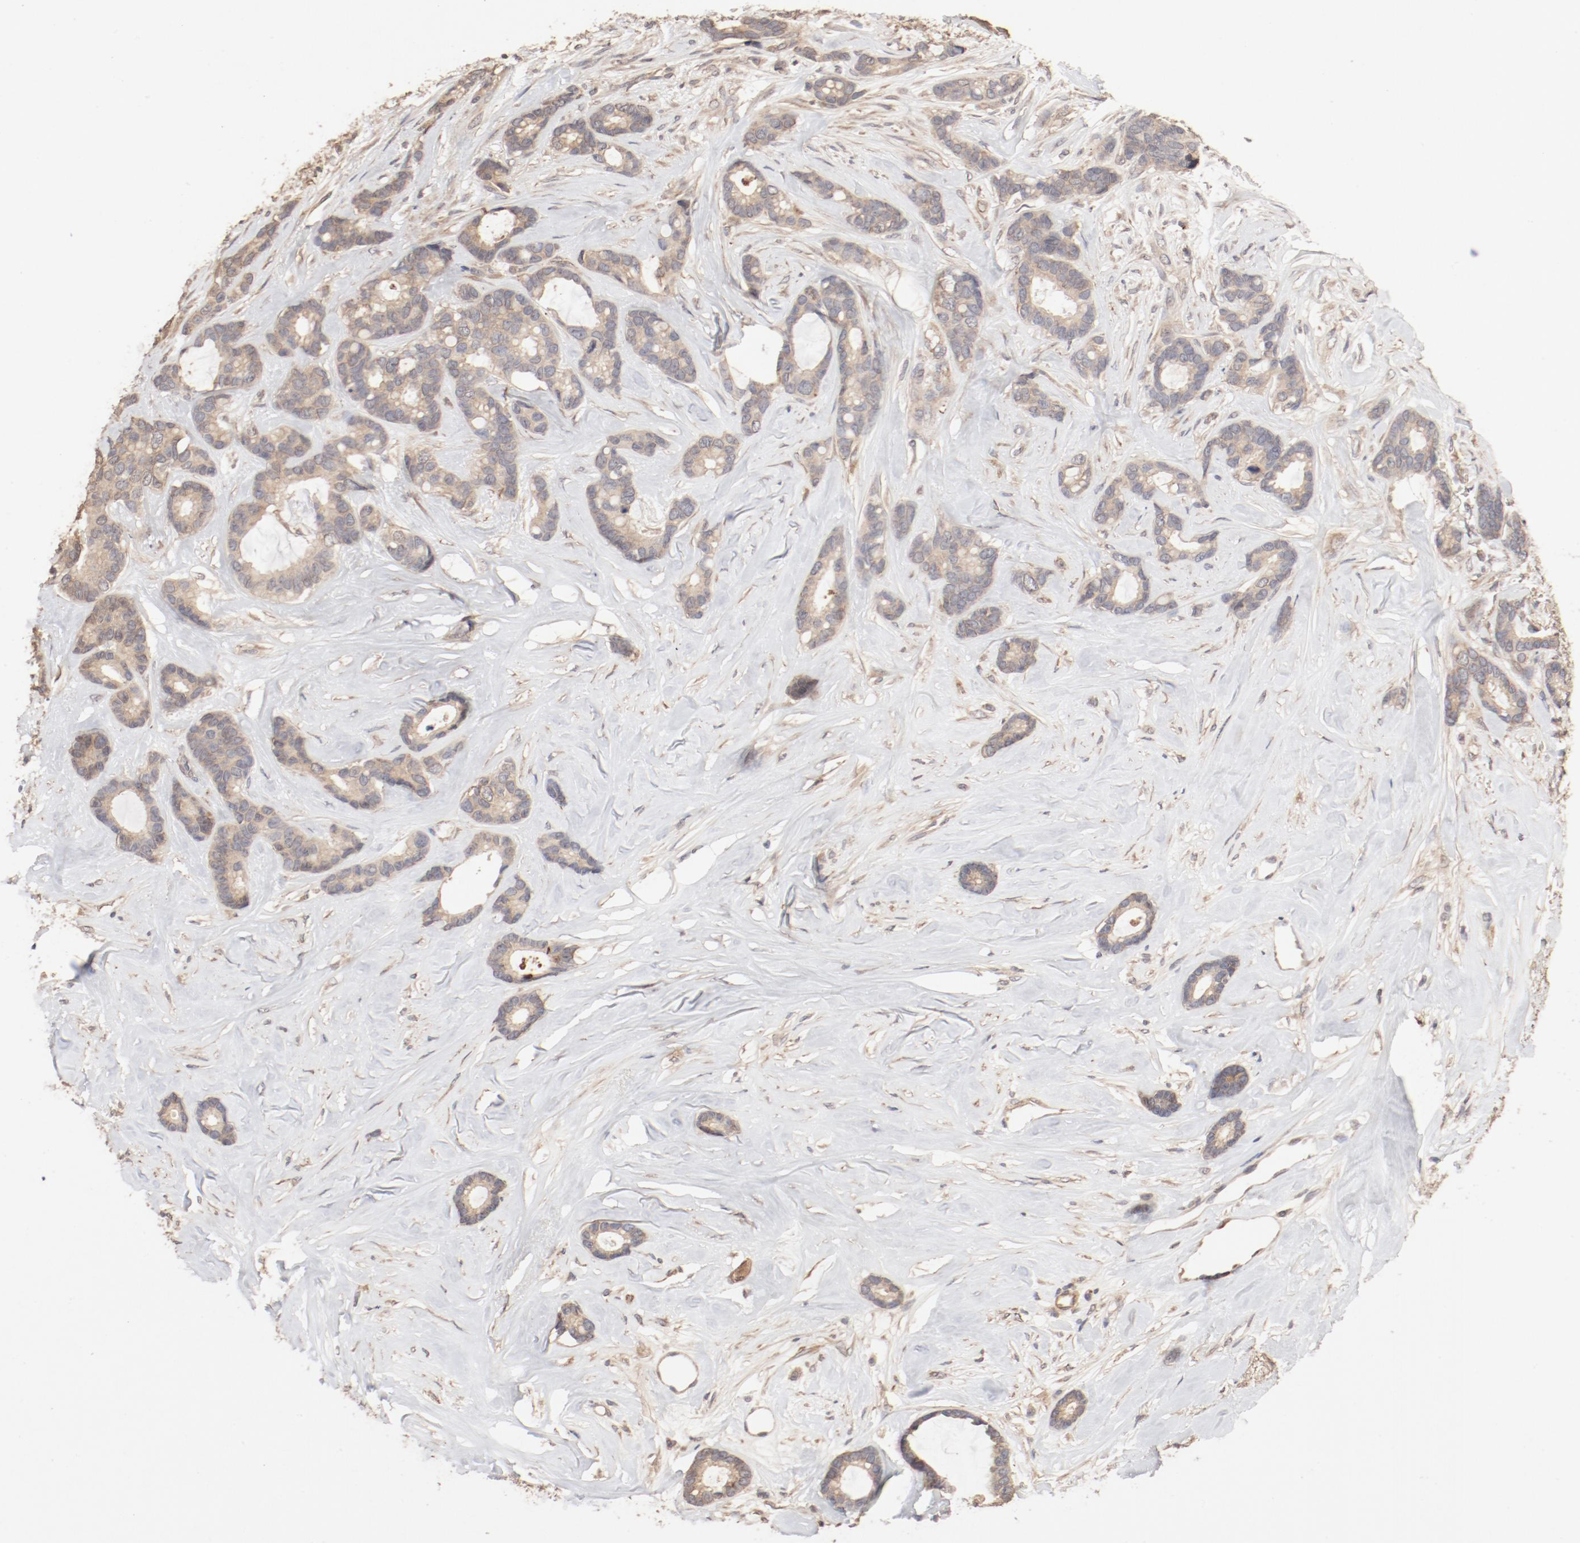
{"staining": {"intensity": "moderate", "quantity": ">75%", "location": "cytoplasmic/membranous"}, "tissue": "breast cancer", "cell_type": "Tumor cells", "image_type": "cancer", "snomed": [{"axis": "morphology", "description": "Duct carcinoma"}, {"axis": "topography", "description": "Breast"}], "caption": "A brown stain highlights moderate cytoplasmic/membranous positivity of a protein in breast cancer tumor cells.", "gene": "IL3RA", "patient": {"sex": "female", "age": 87}}